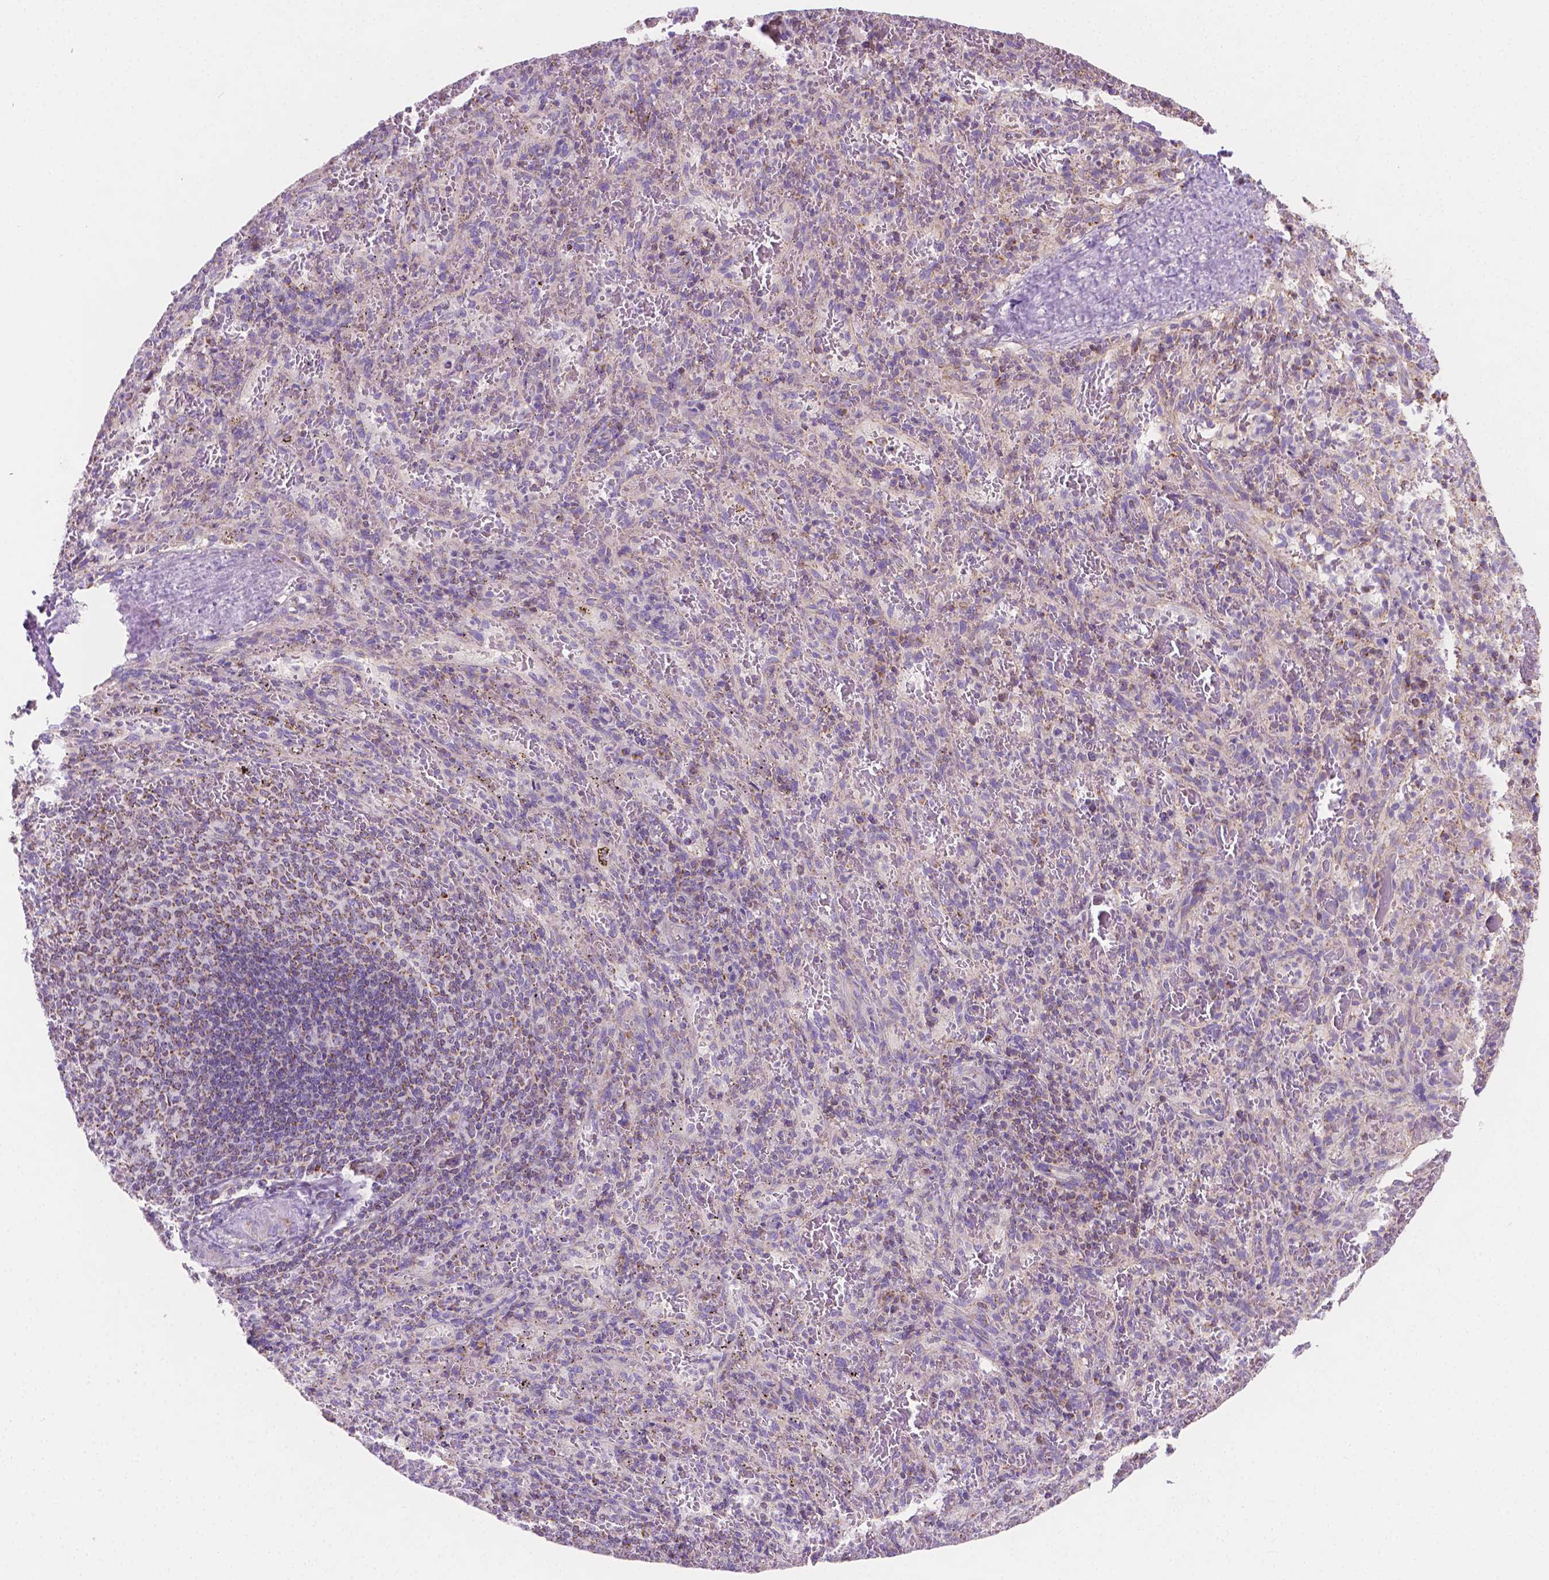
{"staining": {"intensity": "negative", "quantity": "none", "location": "none"}, "tissue": "spleen", "cell_type": "Cells in red pulp", "image_type": "normal", "snomed": [{"axis": "morphology", "description": "Normal tissue, NOS"}, {"axis": "topography", "description": "Spleen"}], "caption": "A photomicrograph of spleen stained for a protein reveals no brown staining in cells in red pulp.", "gene": "SGTB", "patient": {"sex": "male", "age": 57}}